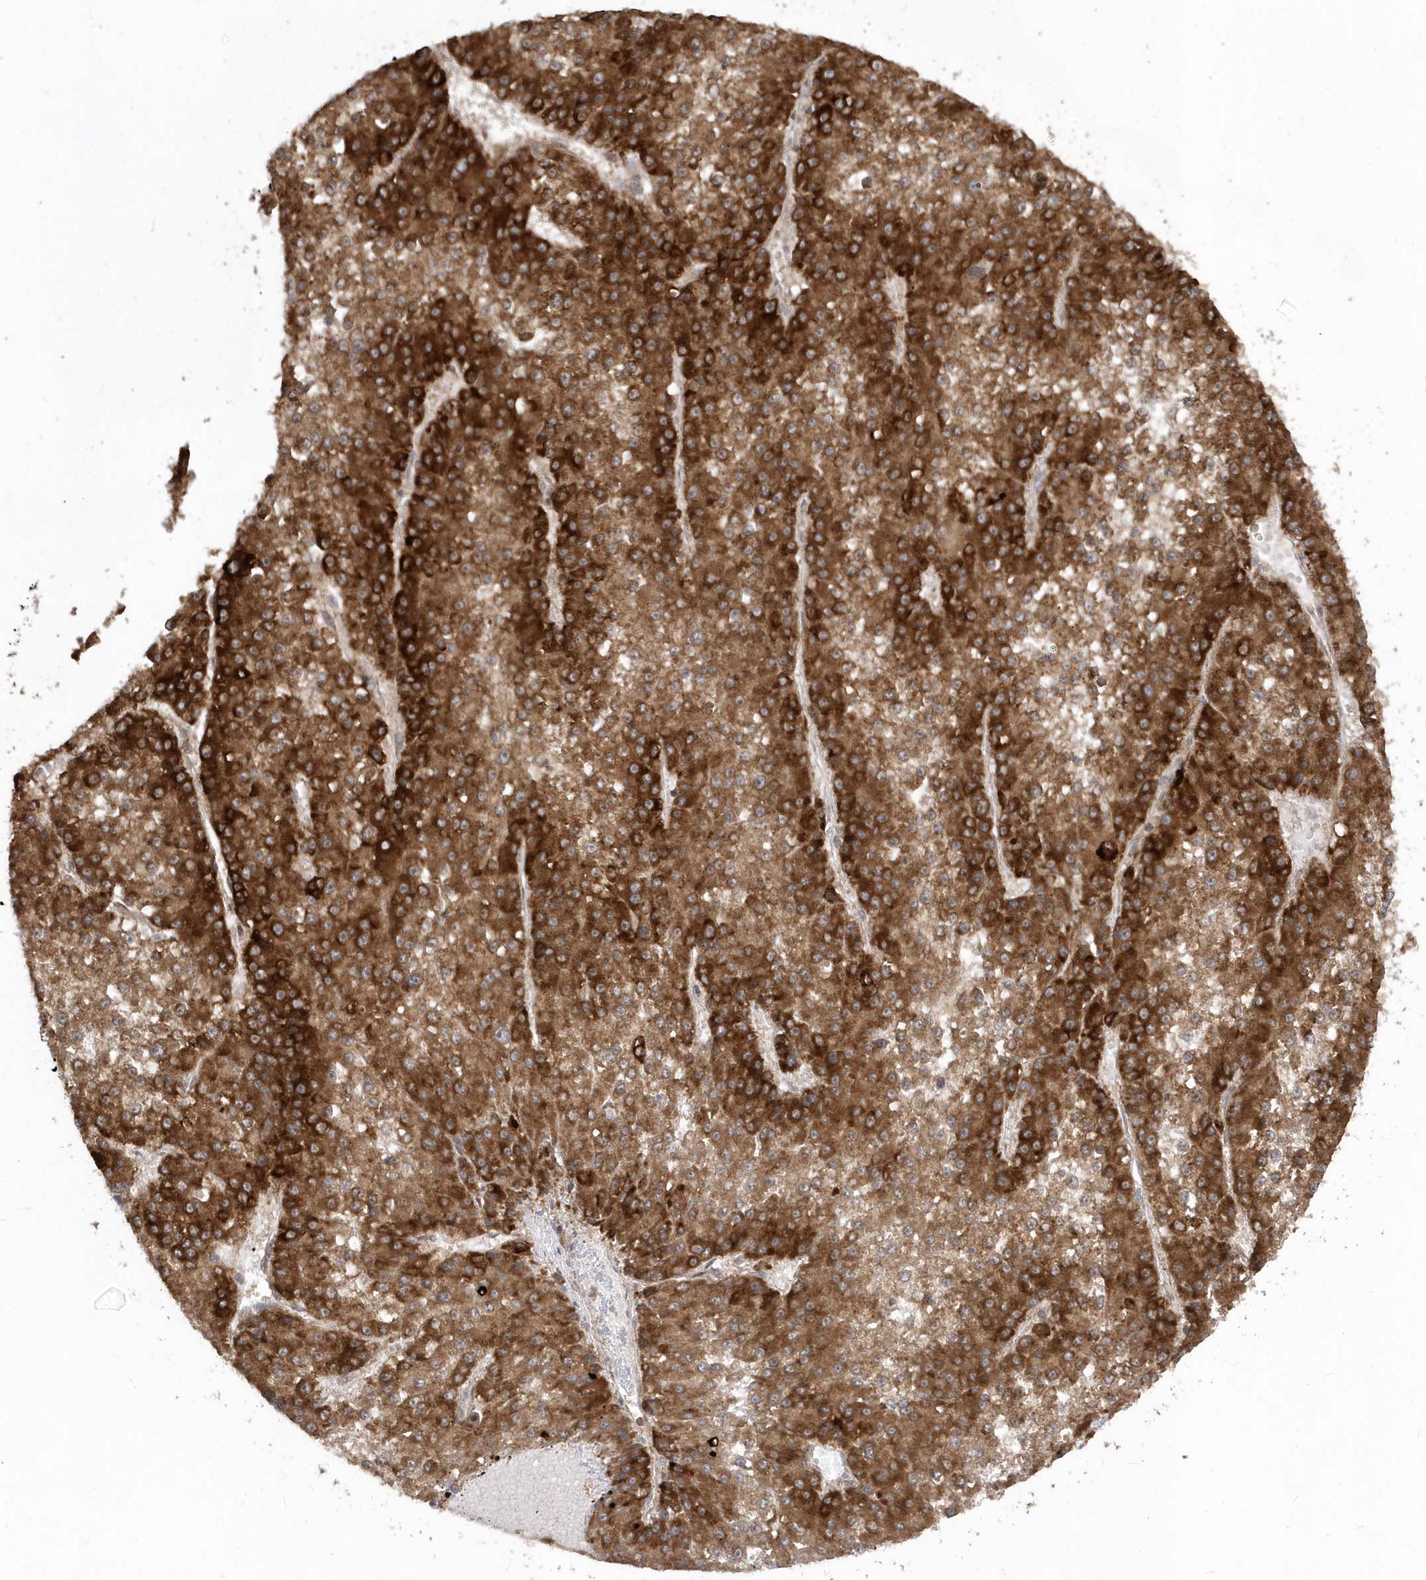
{"staining": {"intensity": "strong", "quantity": ">75%", "location": "cytoplasmic/membranous"}, "tissue": "liver cancer", "cell_type": "Tumor cells", "image_type": "cancer", "snomed": [{"axis": "morphology", "description": "Carcinoma, Hepatocellular, NOS"}, {"axis": "topography", "description": "Liver"}], "caption": "Immunohistochemistry micrograph of neoplastic tissue: liver hepatocellular carcinoma stained using immunohistochemistry (IHC) demonstrates high levels of strong protein expression localized specifically in the cytoplasmic/membranous of tumor cells, appearing as a cytoplasmic/membranous brown color.", "gene": "HERPUD1", "patient": {"sex": "female", "age": 73}}